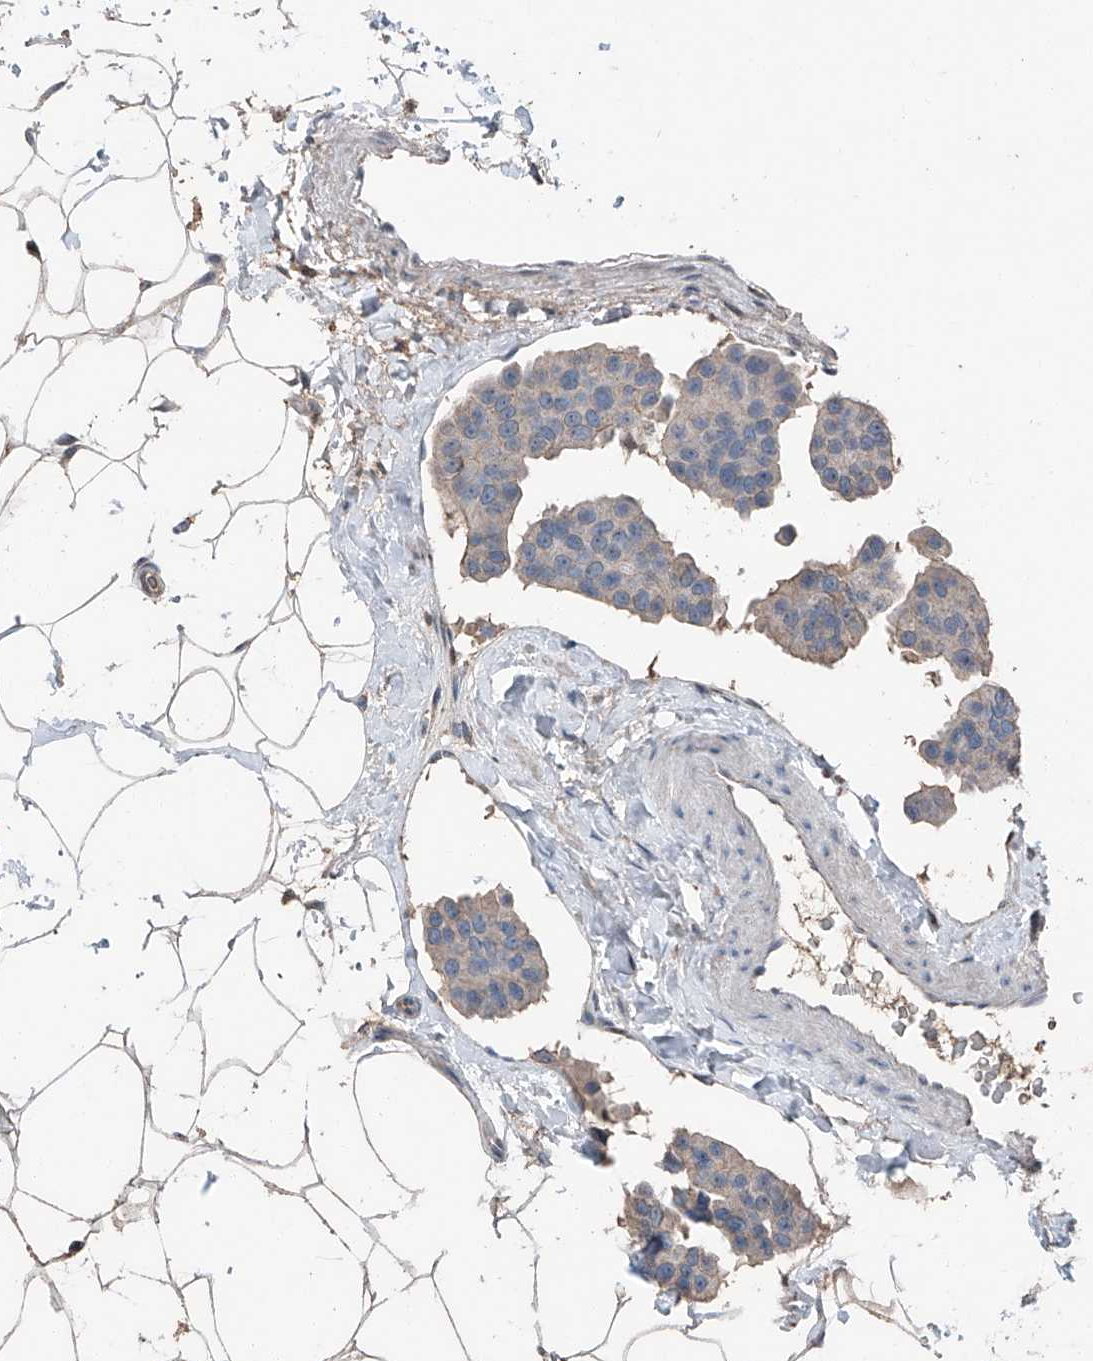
{"staining": {"intensity": "negative", "quantity": "none", "location": "none"}, "tissue": "breast cancer", "cell_type": "Tumor cells", "image_type": "cancer", "snomed": [{"axis": "morphology", "description": "Normal tissue, NOS"}, {"axis": "morphology", "description": "Duct carcinoma"}, {"axis": "topography", "description": "Breast"}], "caption": "Immunohistochemistry (IHC) micrograph of human breast intraductal carcinoma stained for a protein (brown), which displays no staining in tumor cells.", "gene": "MAMLD1", "patient": {"sex": "female", "age": 39}}